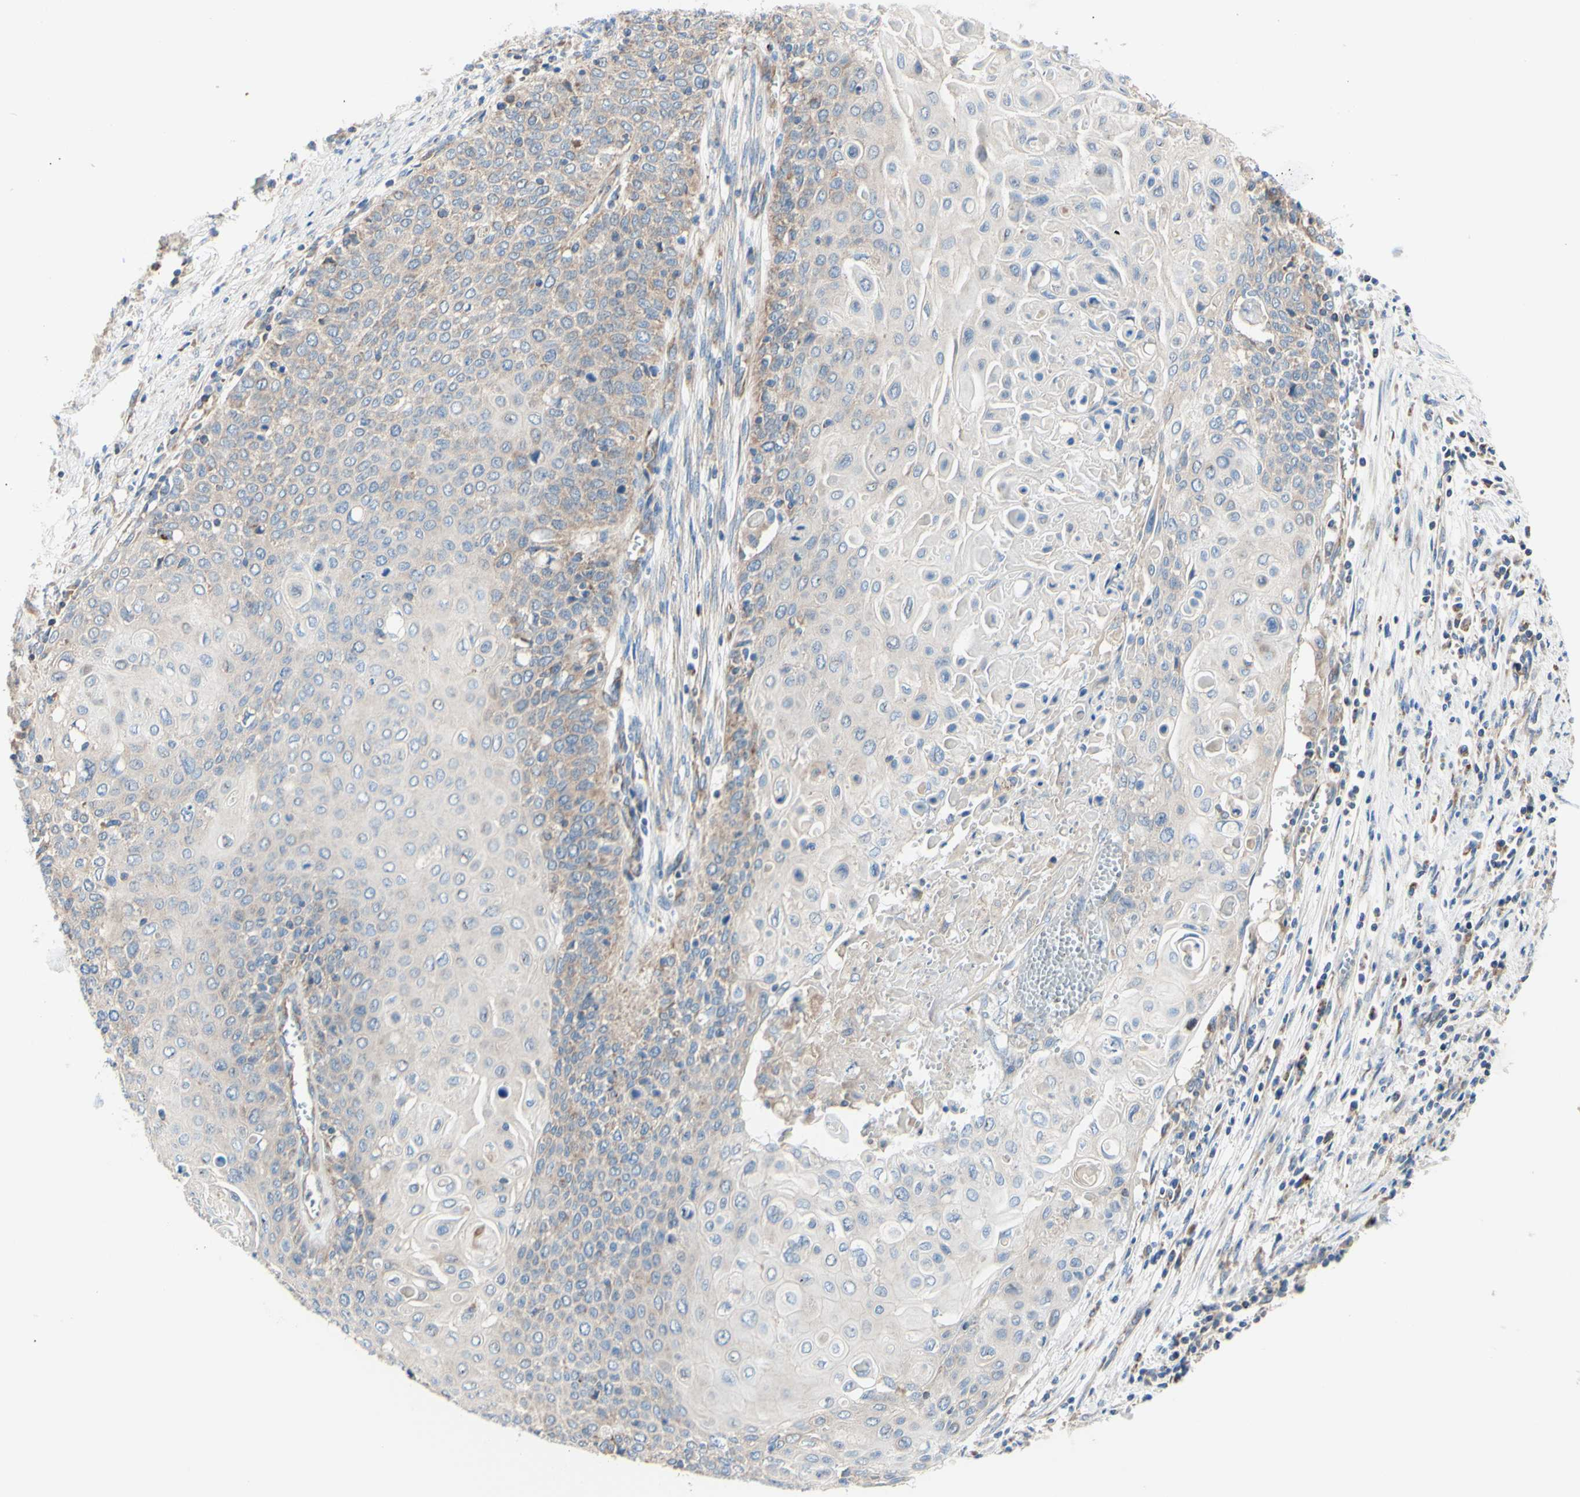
{"staining": {"intensity": "weak", "quantity": "<25%", "location": "cytoplasmic/membranous"}, "tissue": "cervical cancer", "cell_type": "Tumor cells", "image_type": "cancer", "snomed": [{"axis": "morphology", "description": "Squamous cell carcinoma, NOS"}, {"axis": "topography", "description": "Cervix"}], "caption": "The micrograph demonstrates no significant expression in tumor cells of cervical cancer (squamous cell carcinoma).", "gene": "FMR1", "patient": {"sex": "female", "age": 39}}